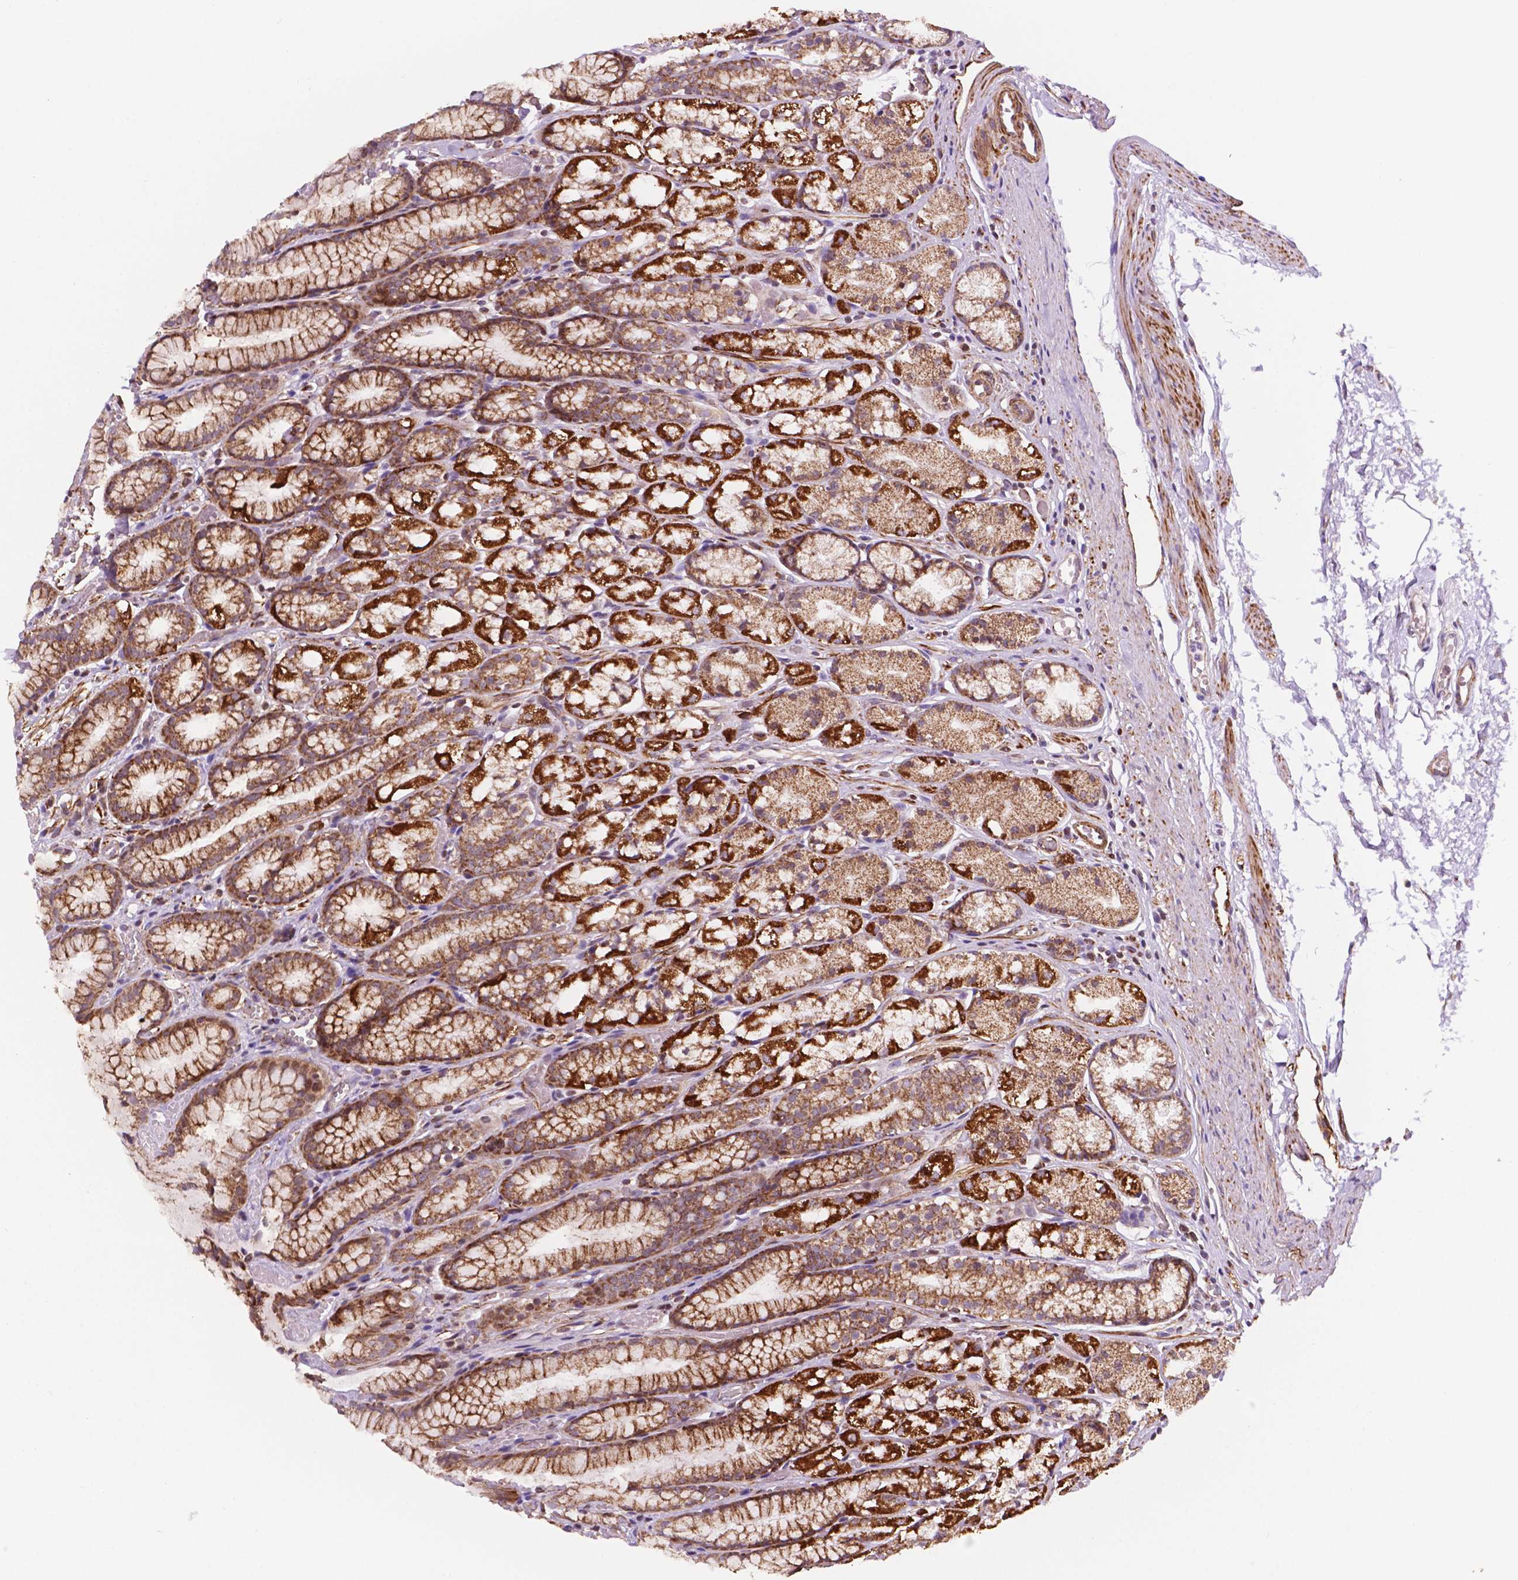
{"staining": {"intensity": "strong", "quantity": ">75%", "location": "cytoplasmic/membranous"}, "tissue": "stomach", "cell_type": "Glandular cells", "image_type": "normal", "snomed": [{"axis": "morphology", "description": "Normal tissue, NOS"}, {"axis": "topography", "description": "Stomach"}], "caption": "A histopathology image of stomach stained for a protein demonstrates strong cytoplasmic/membranous brown staining in glandular cells.", "gene": "GEMIN4", "patient": {"sex": "male", "age": 70}}